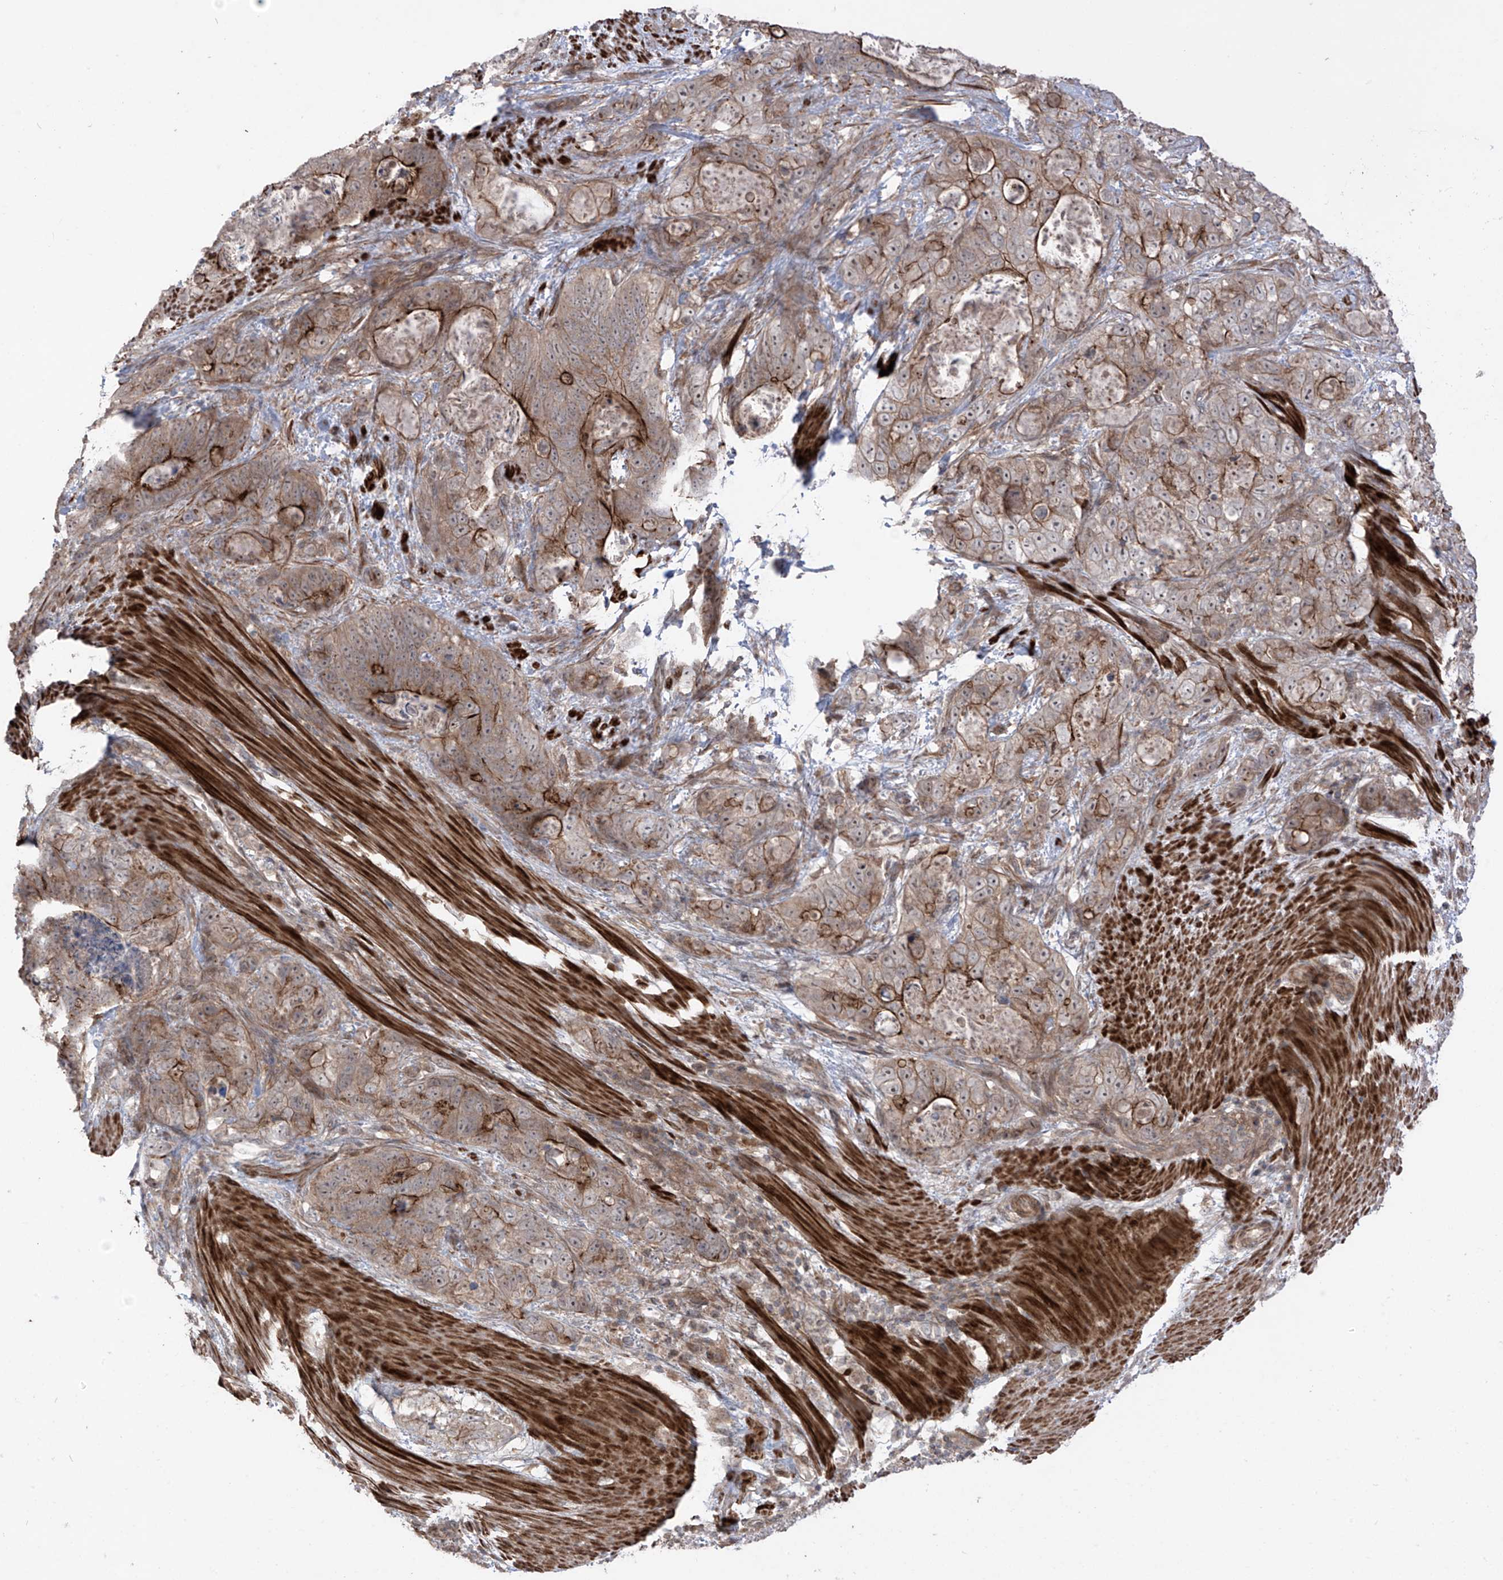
{"staining": {"intensity": "strong", "quantity": "25%-75%", "location": "cytoplasmic/membranous"}, "tissue": "stomach cancer", "cell_type": "Tumor cells", "image_type": "cancer", "snomed": [{"axis": "morphology", "description": "Normal tissue, NOS"}, {"axis": "morphology", "description": "Adenocarcinoma, NOS"}, {"axis": "topography", "description": "Stomach"}], "caption": "Protein staining displays strong cytoplasmic/membranous expression in about 25%-75% of tumor cells in stomach cancer.", "gene": "LRRC74A", "patient": {"sex": "female", "age": 89}}